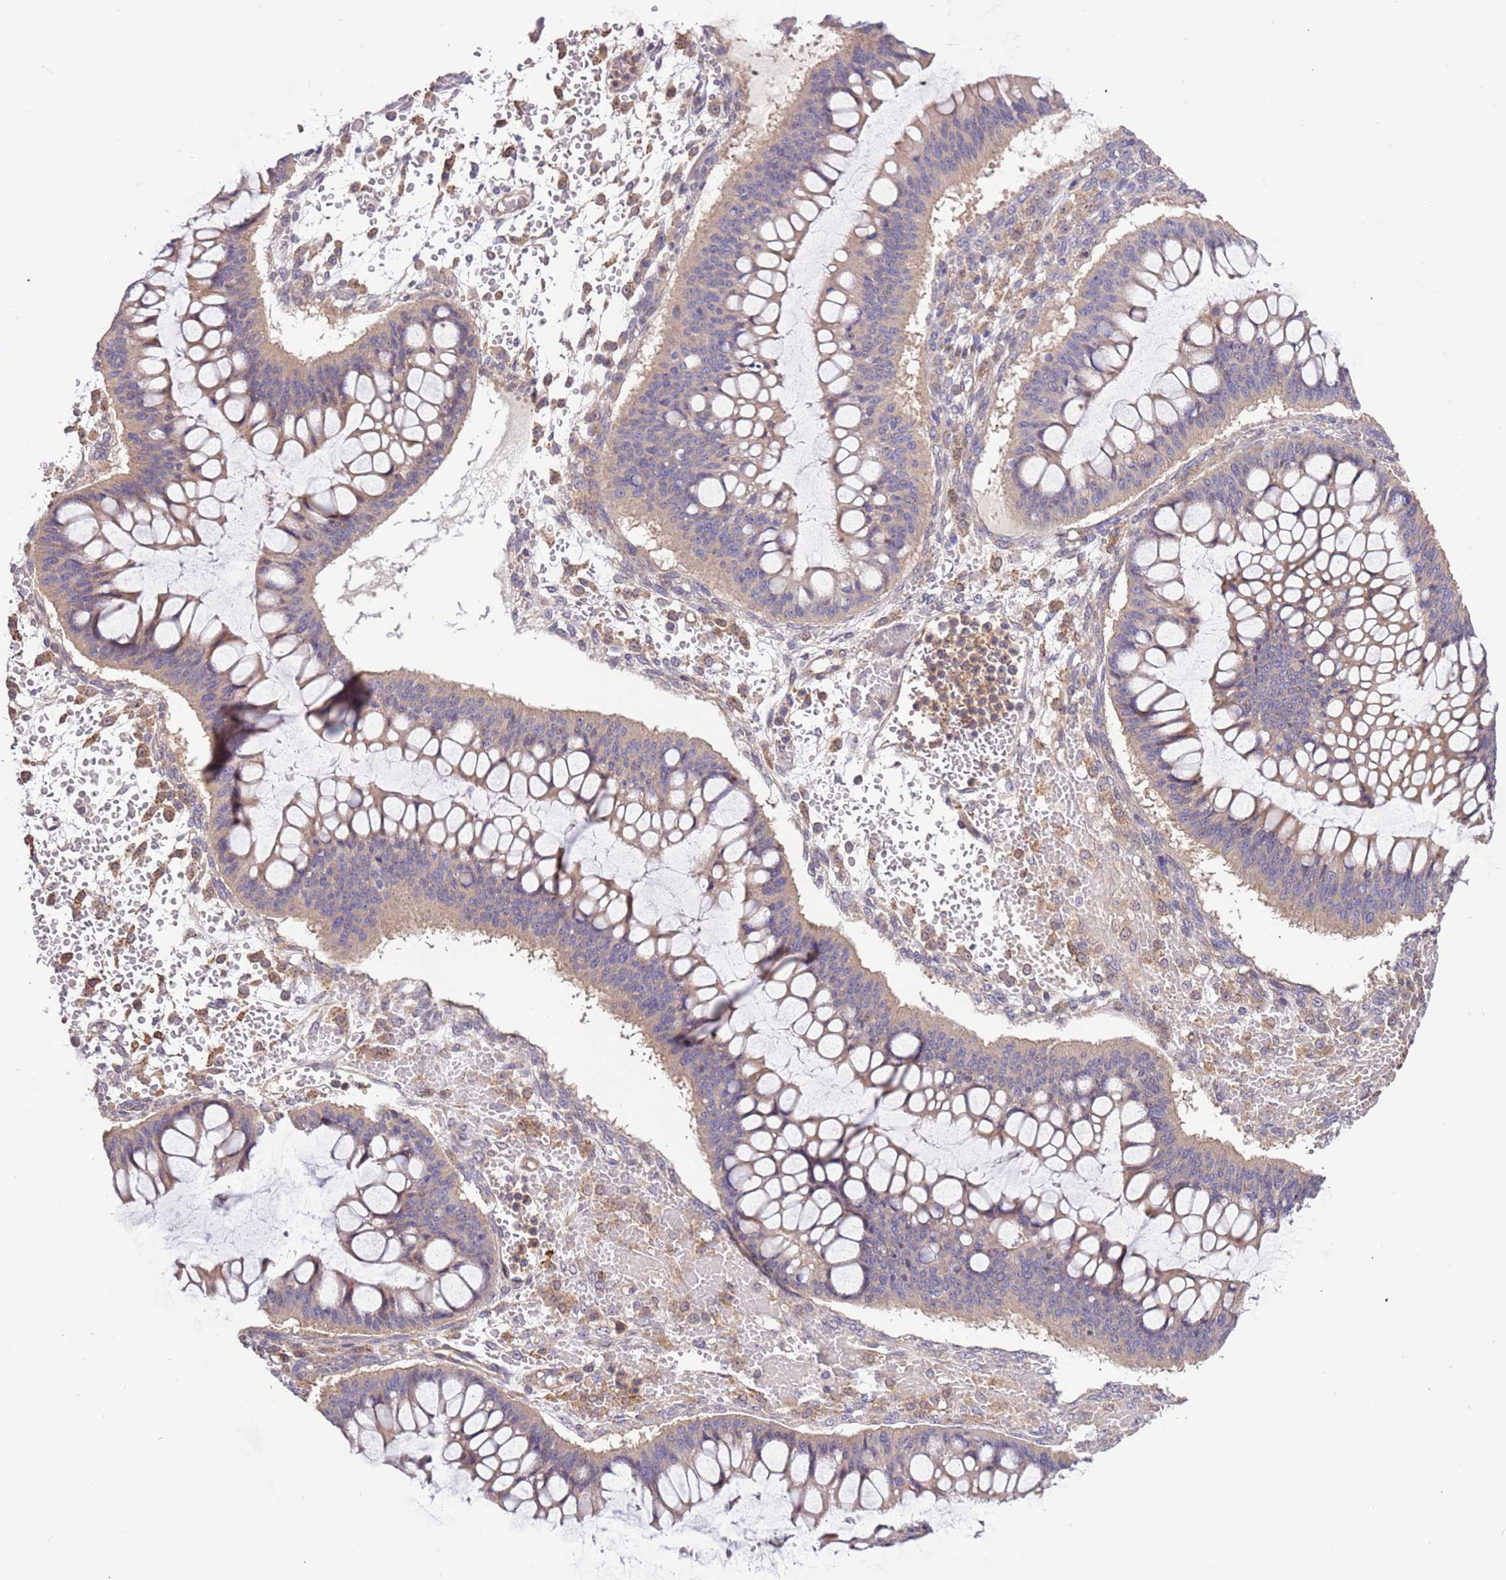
{"staining": {"intensity": "weak", "quantity": "<25%", "location": "cytoplasmic/membranous"}, "tissue": "ovarian cancer", "cell_type": "Tumor cells", "image_type": "cancer", "snomed": [{"axis": "morphology", "description": "Cystadenocarcinoma, mucinous, NOS"}, {"axis": "topography", "description": "Ovary"}], "caption": "Immunohistochemistry of human mucinous cystadenocarcinoma (ovarian) shows no staining in tumor cells.", "gene": "LAMB4", "patient": {"sex": "female", "age": 73}}